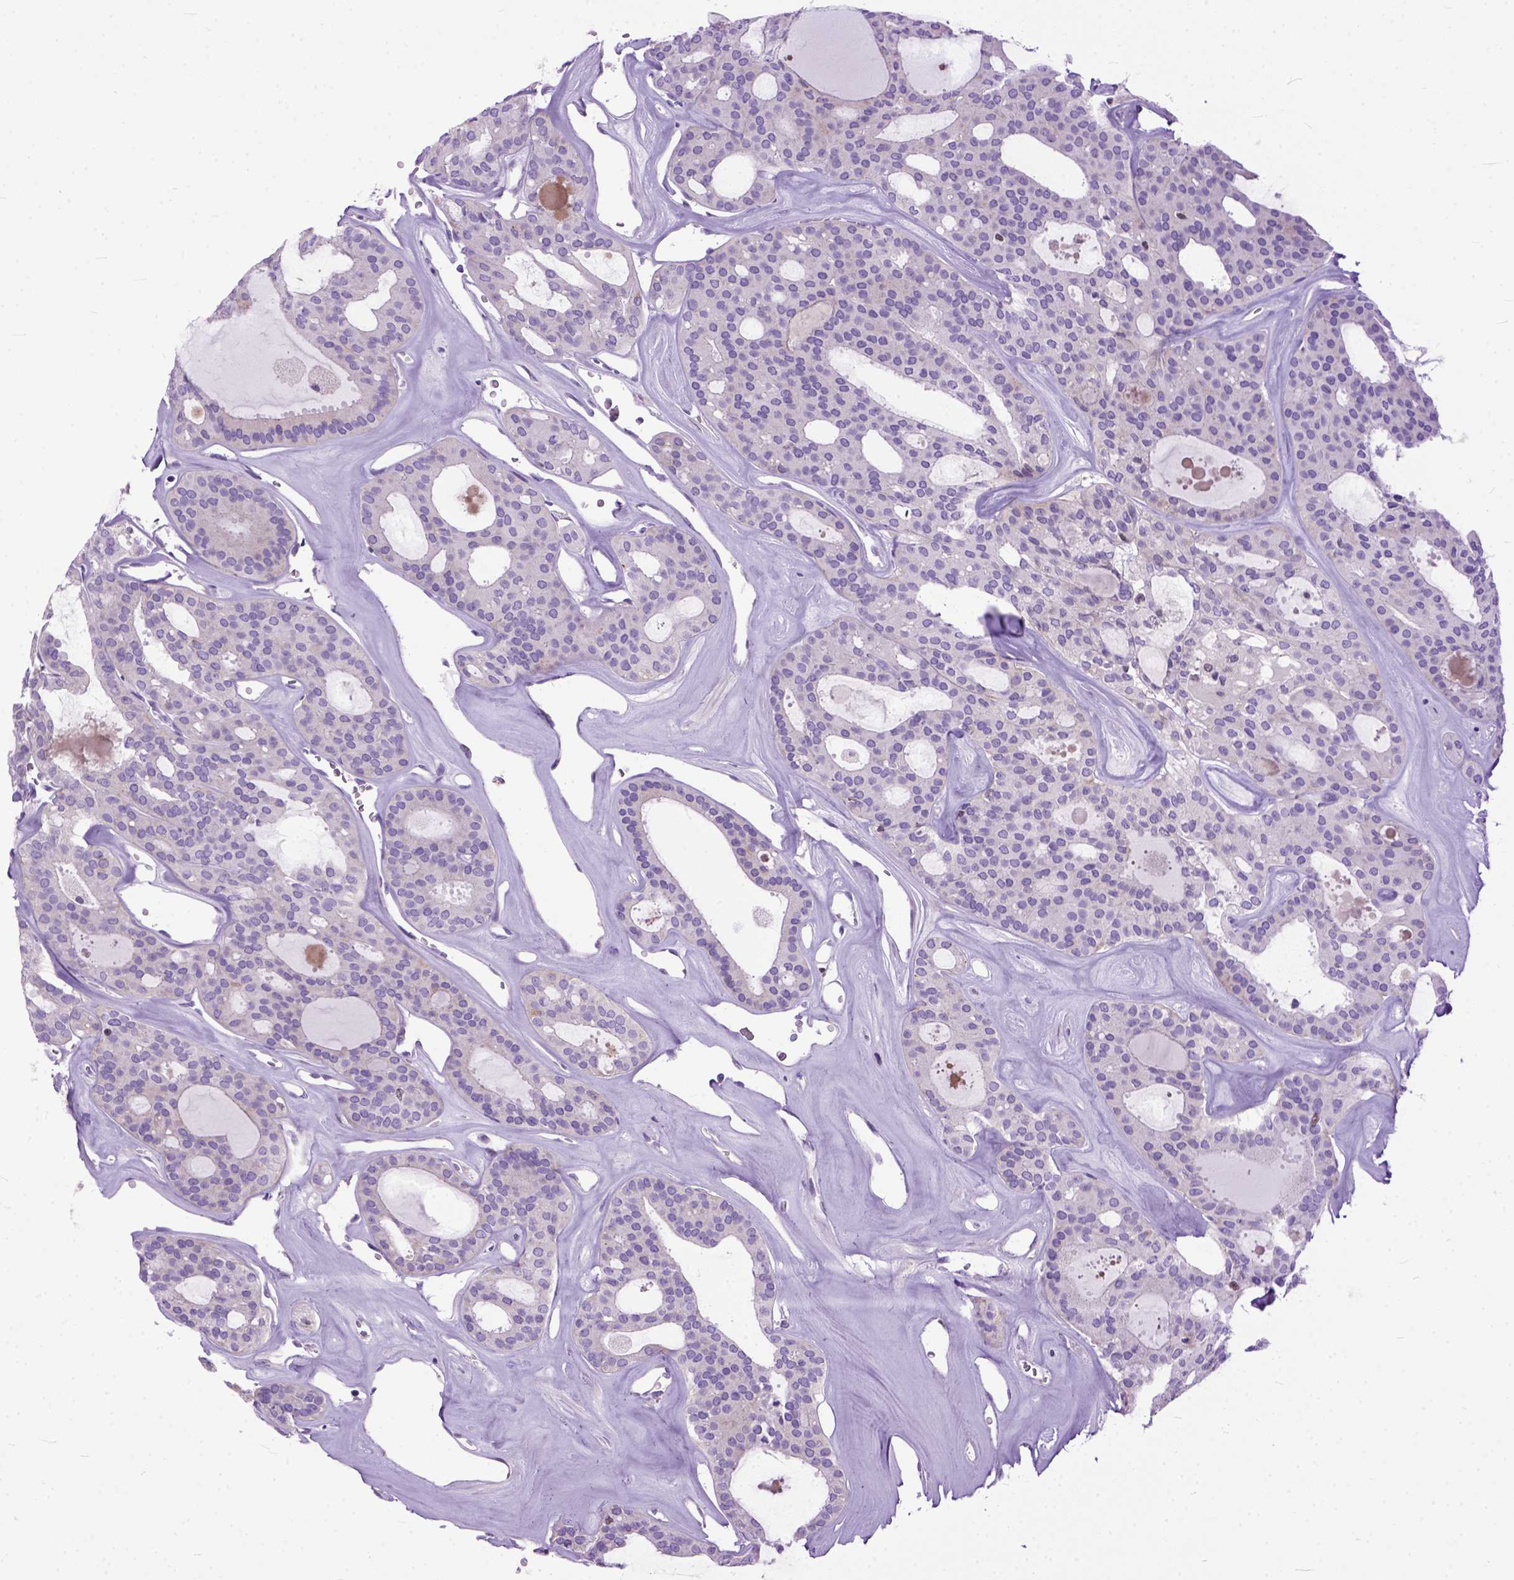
{"staining": {"intensity": "weak", "quantity": "25%-75%", "location": "cytoplasmic/membranous"}, "tissue": "thyroid cancer", "cell_type": "Tumor cells", "image_type": "cancer", "snomed": [{"axis": "morphology", "description": "Follicular adenoma carcinoma, NOS"}, {"axis": "topography", "description": "Thyroid gland"}], "caption": "Follicular adenoma carcinoma (thyroid) tissue exhibits weak cytoplasmic/membranous expression in about 25%-75% of tumor cells", "gene": "CRB1", "patient": {"sex": "male", "age": 75}}